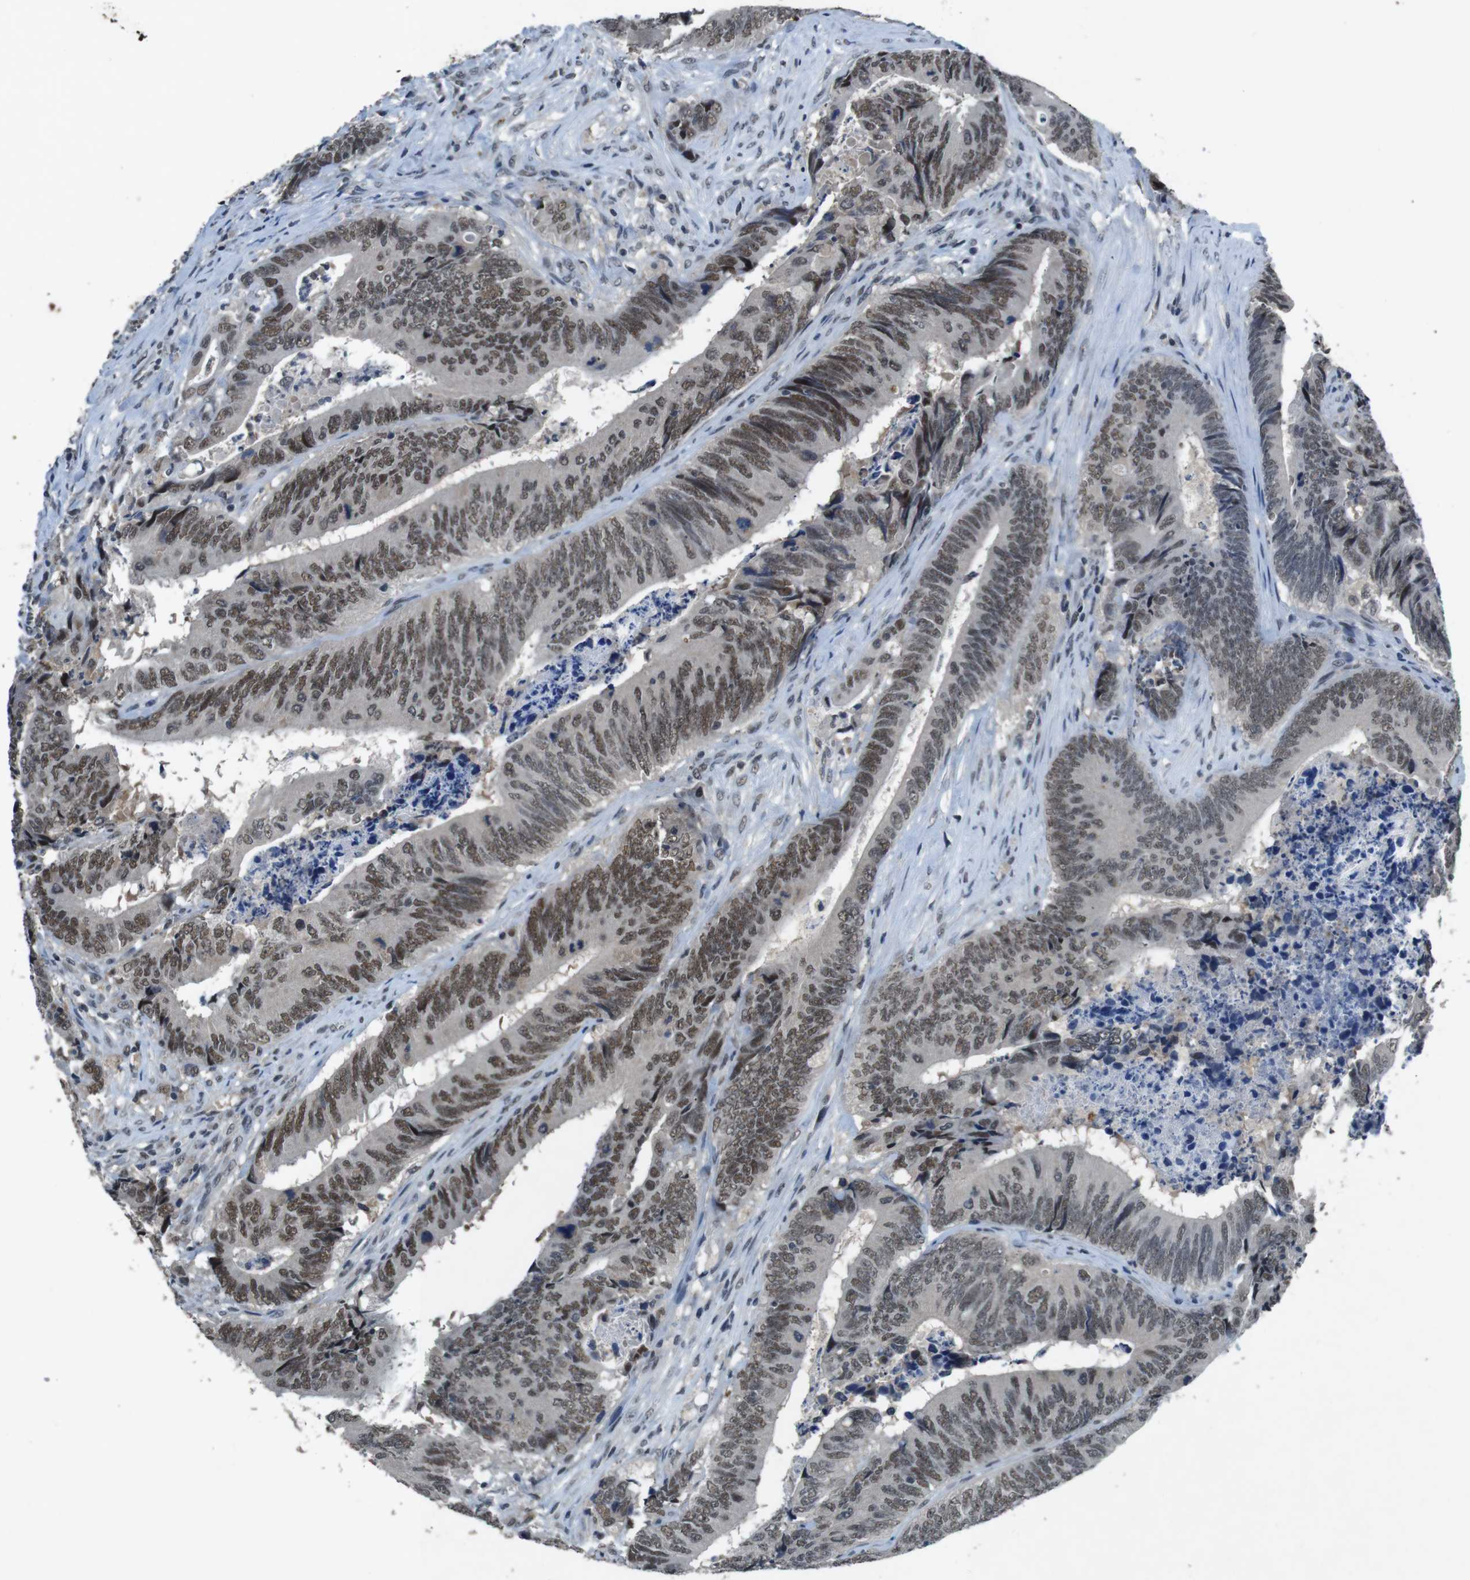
{"staining": {"intensity": "weak", "quantity": ">75%", "location": "nuclear"}, "tissue": "colorectal cancer", "cell_type": "Tumor cells", "image_type": "cancer", "snomed": [{"axis": "morphology", "description": "Normal tissue, NOS"}, {"axis": "morphology", "description": "Adenocarcinoma, NOS"}, {"axis": "topography", "description": "Colon"}], "caption": "A micrograph of colorectal cancer stained for a protein displays weak nuclear brown staining in tumor cells.", "gene": "USP7", "patient": {"sex": "male", "age": 56}}